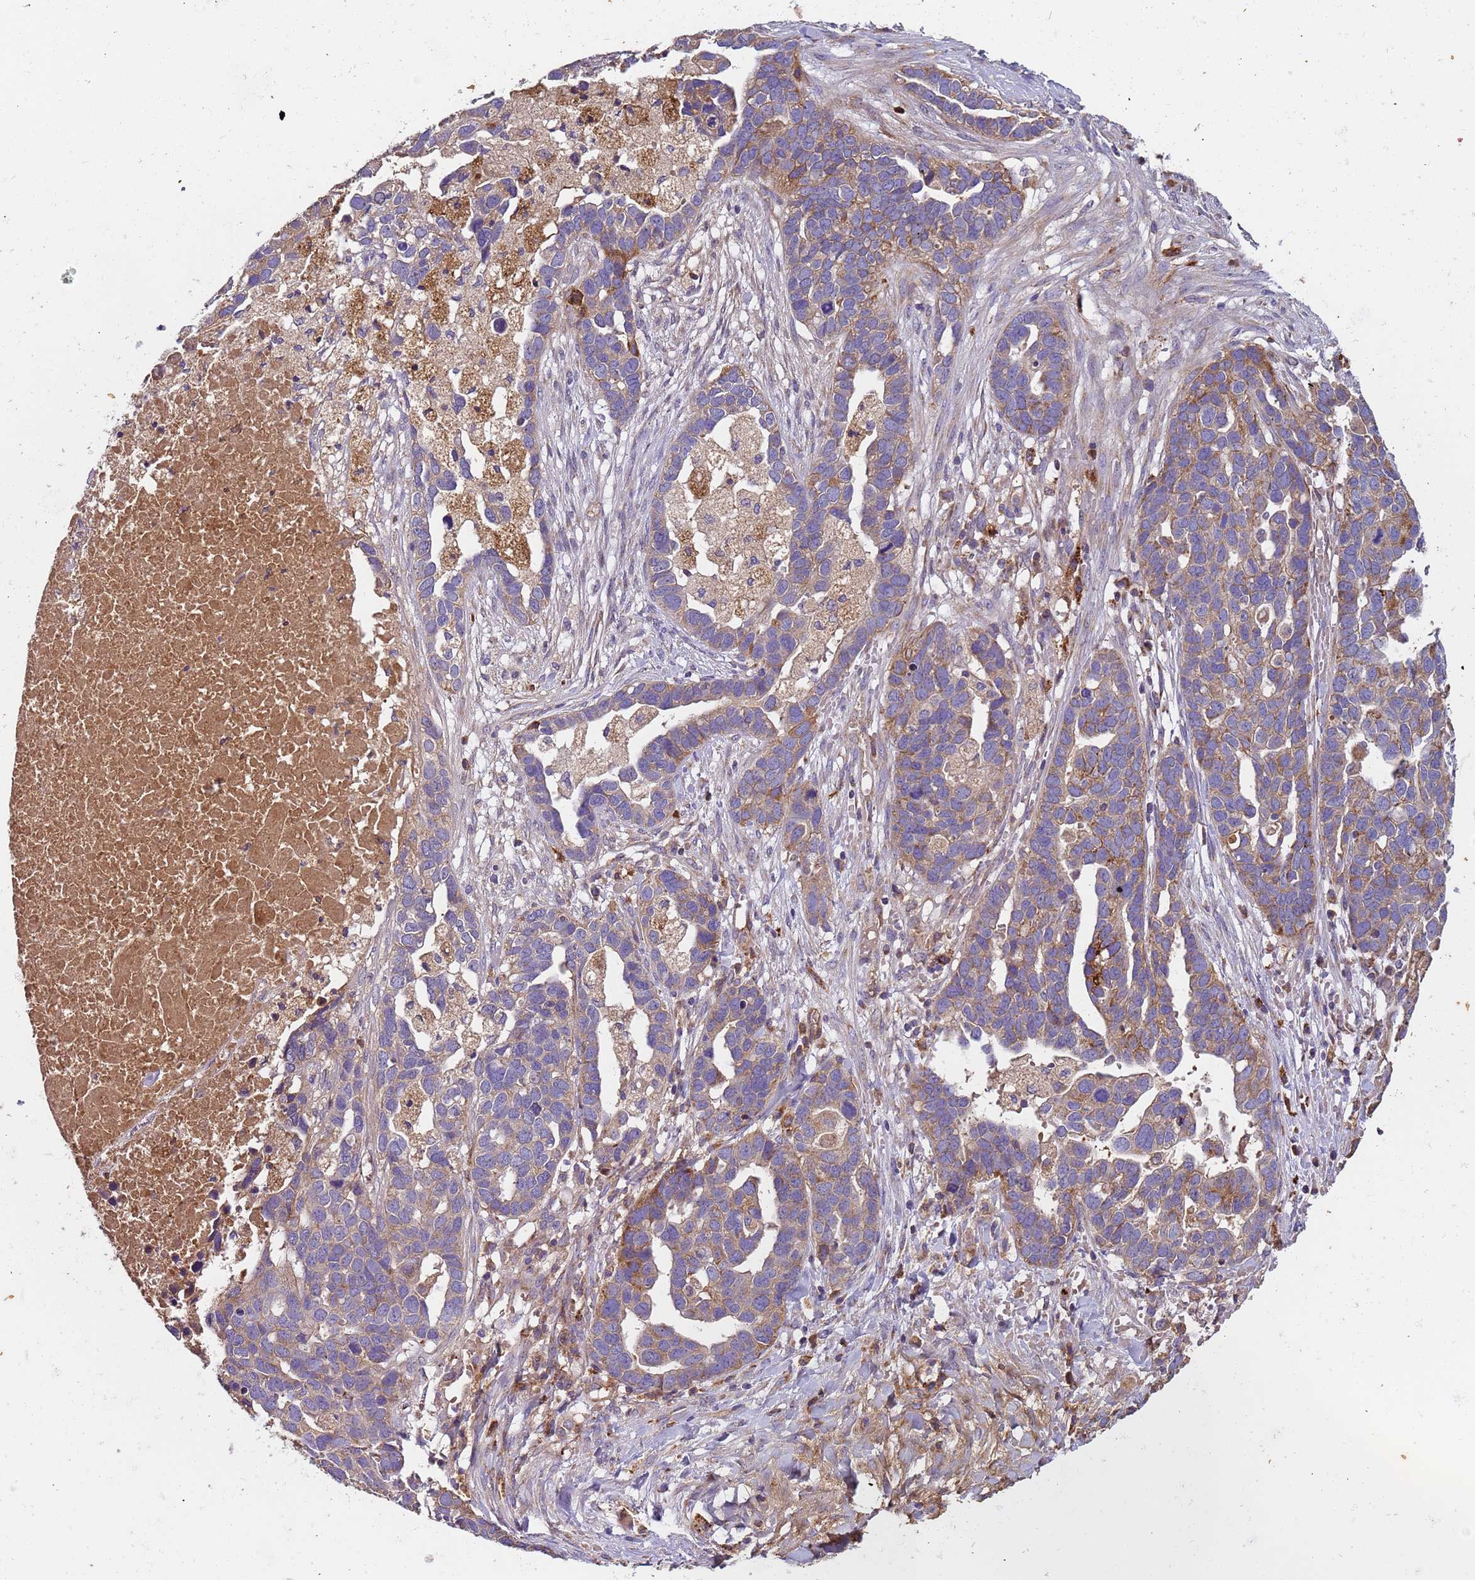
{"staining": {"intensity": "moderate", "quantity": "25%-75%", "location": "cytoplasmic/membranous"}, "tissue": "ovarian cancer", "cell_type": "Tumor cells", "image_type": "cancer", "snomed": [{"axis": "morphology", "description": "Cystadenocarcinoma, serous, NOS"}, {"axis": "topography", "description": "Ovary"}], "caption": "A brown stain labels moderate cytoplasmic/membranous staining of a protein in human ovarian serous cystadenocarcinoma tumor cells.", "gene": "TMEM126A", "patient": {"sex": "female", "age": 54}}